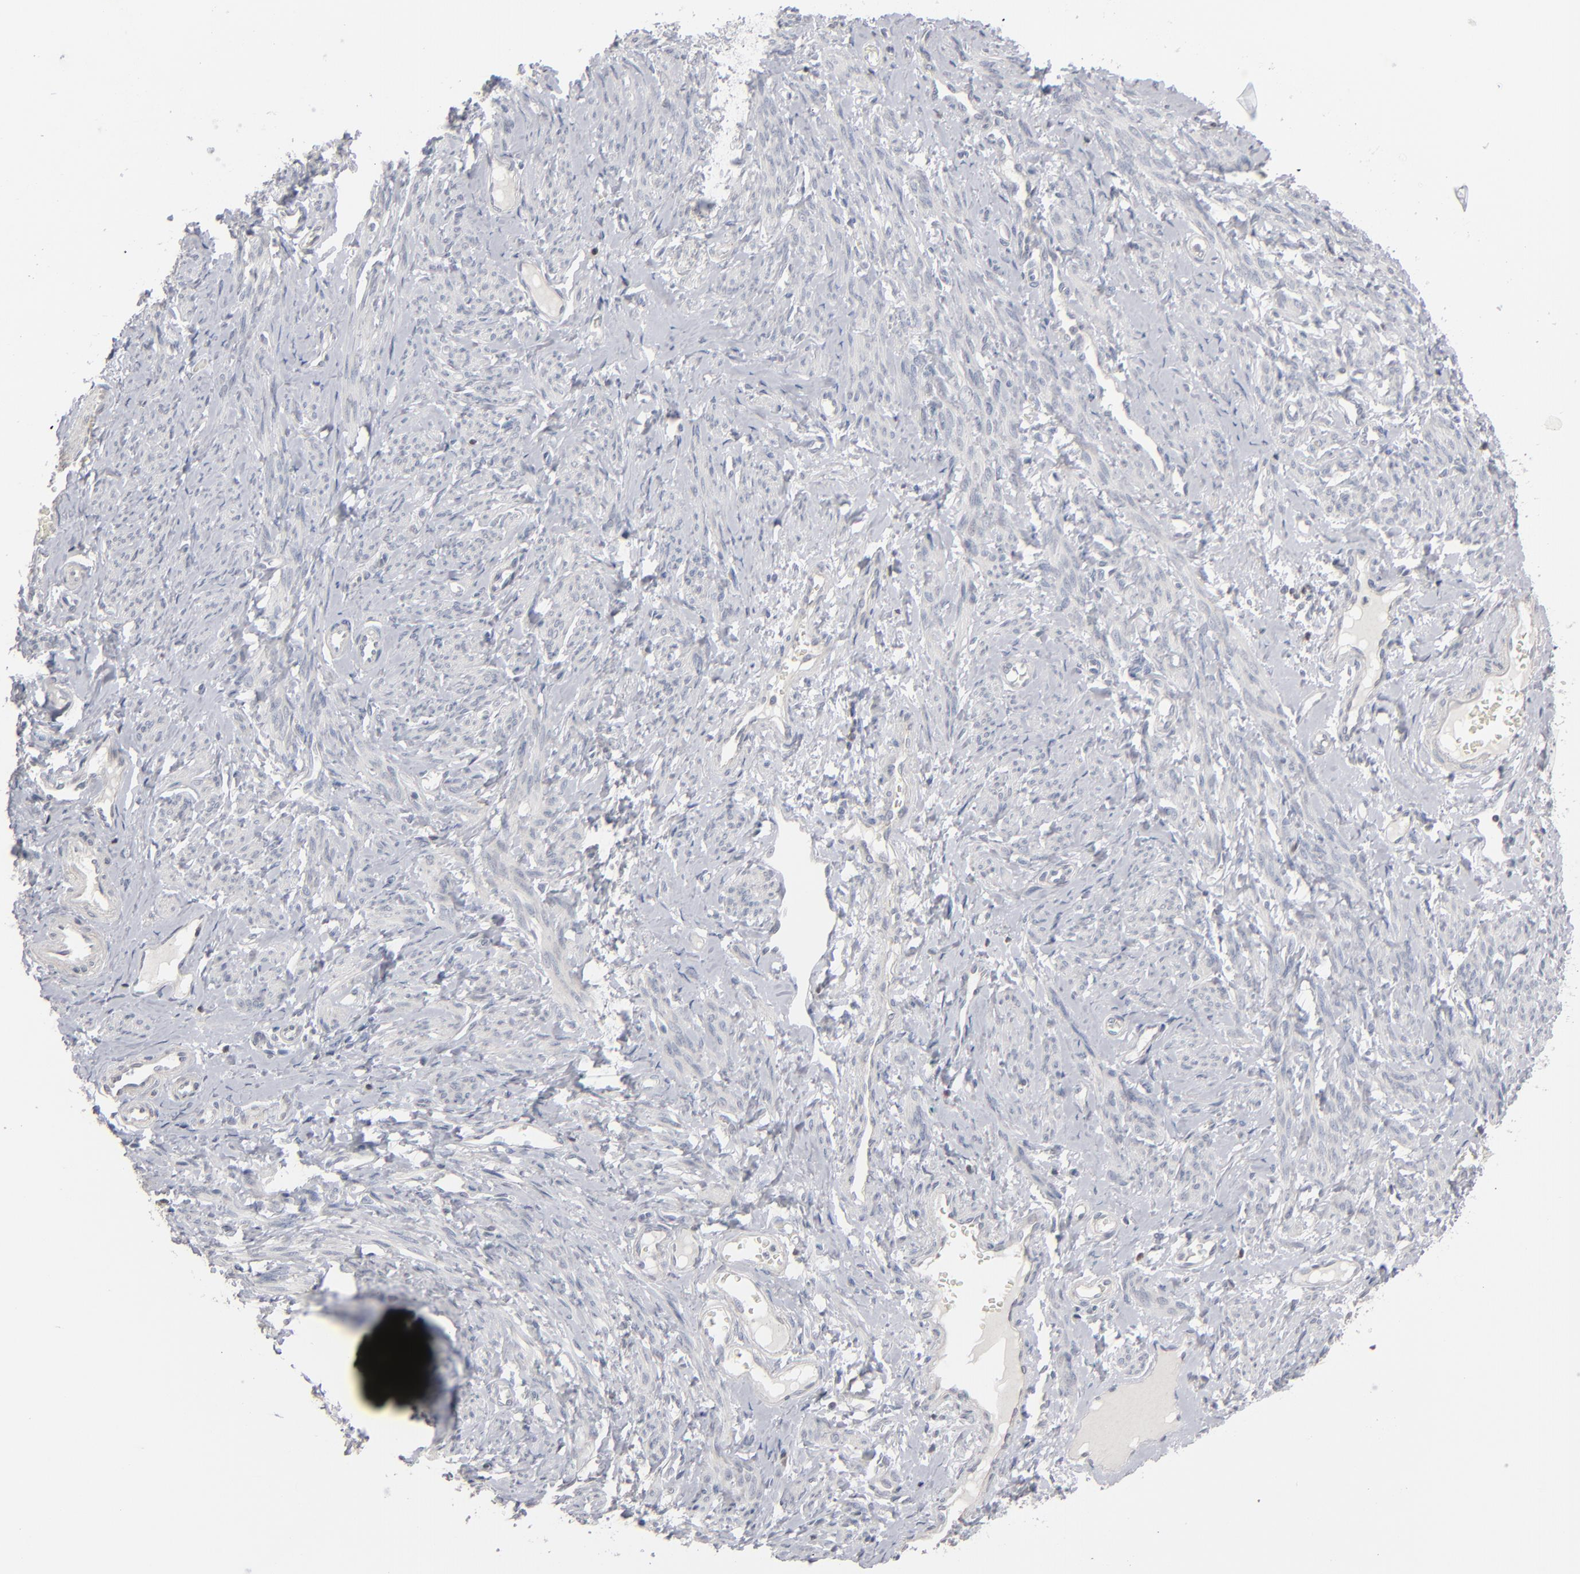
{"staining": {"intensity": "negative", "quantity": "none", "location": "none"}, "tissue": "smooth muscle", "cell_type": "Smooth muscle cells", "image_type": "normal", "snomed": [{"axis": "morphology", "description": "Normal tissue, NOS"}, {"axis": "topography", "description": "Cervix"}, {"axis": "topography", "description": "Endometrium"}], "caption": "Immunohistochemical staining of normal human smooth muscle reveals no significant staining in smooth muscle cells. The staining was performed using DAB to visualize the protein expression in brown, while the nuclei were stained in blue with hematoxylin (Magnification: 20x).", "gene": "STAT4", "patient": {"sex": "female", "age": 65}}